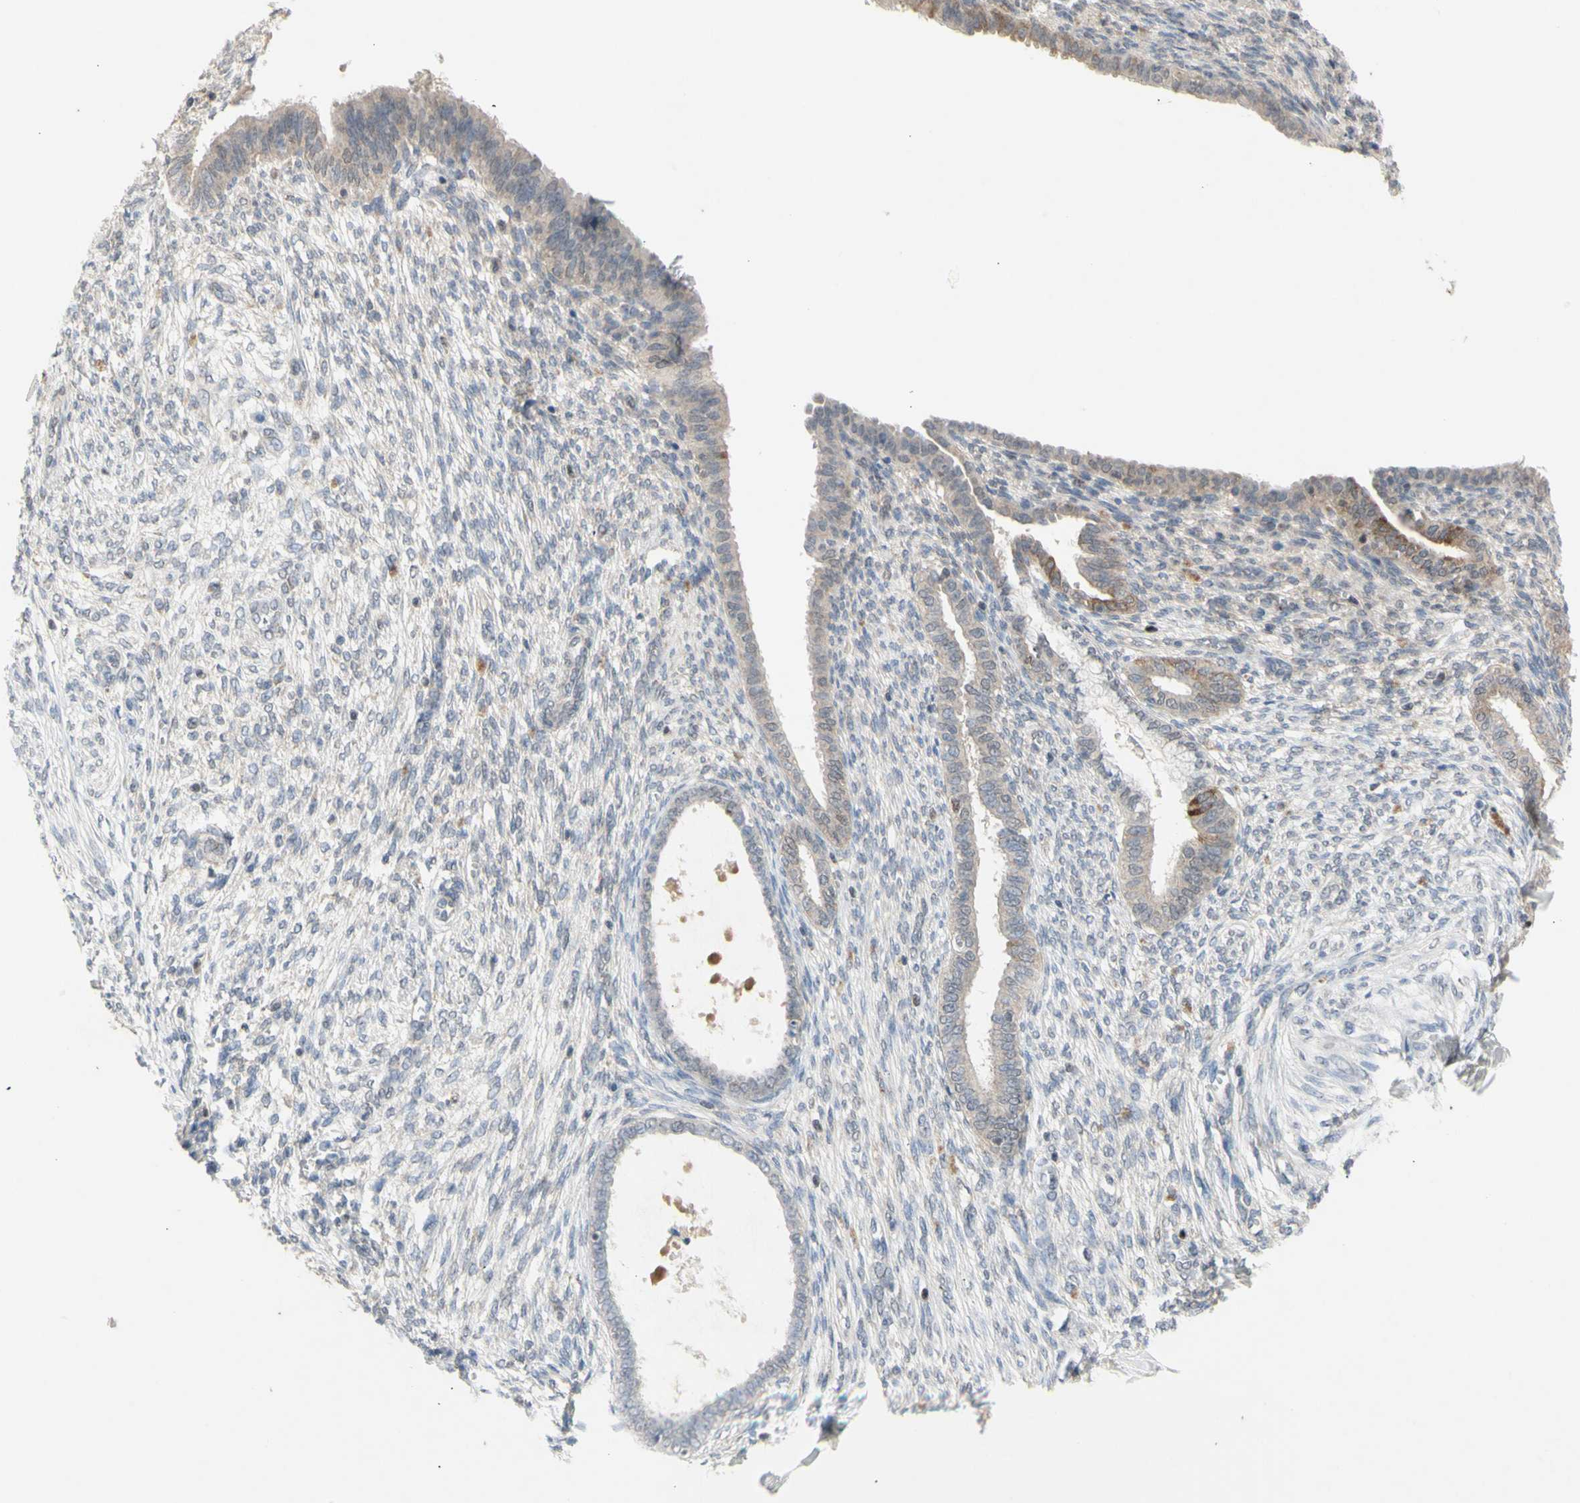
{"staining": {"intensity": "negative", "quantity": "none", "location": "none"}, "tissue": "endometrium", "cell_type": "Cells in endometrial stroma", "image_type": "normal", "snomed": [{"axis": "morphology", "description": "Normal tissue, NOS"}, {"axis": "topography", "description": "Endometrium"}], "caption": "High magnification brightfield microscopy of benign endometrium stained with DAB (3,3'-diaminobenzidine) (brown) and counterstained with hematoxylin (blue): cells in endometrial stroma show no significant positivity. (DAB (3,3'-diaminobenzidine) IHC, high magnification).", "gene": "NLRP1", "patient": {"sex": "female", "age": 72}}